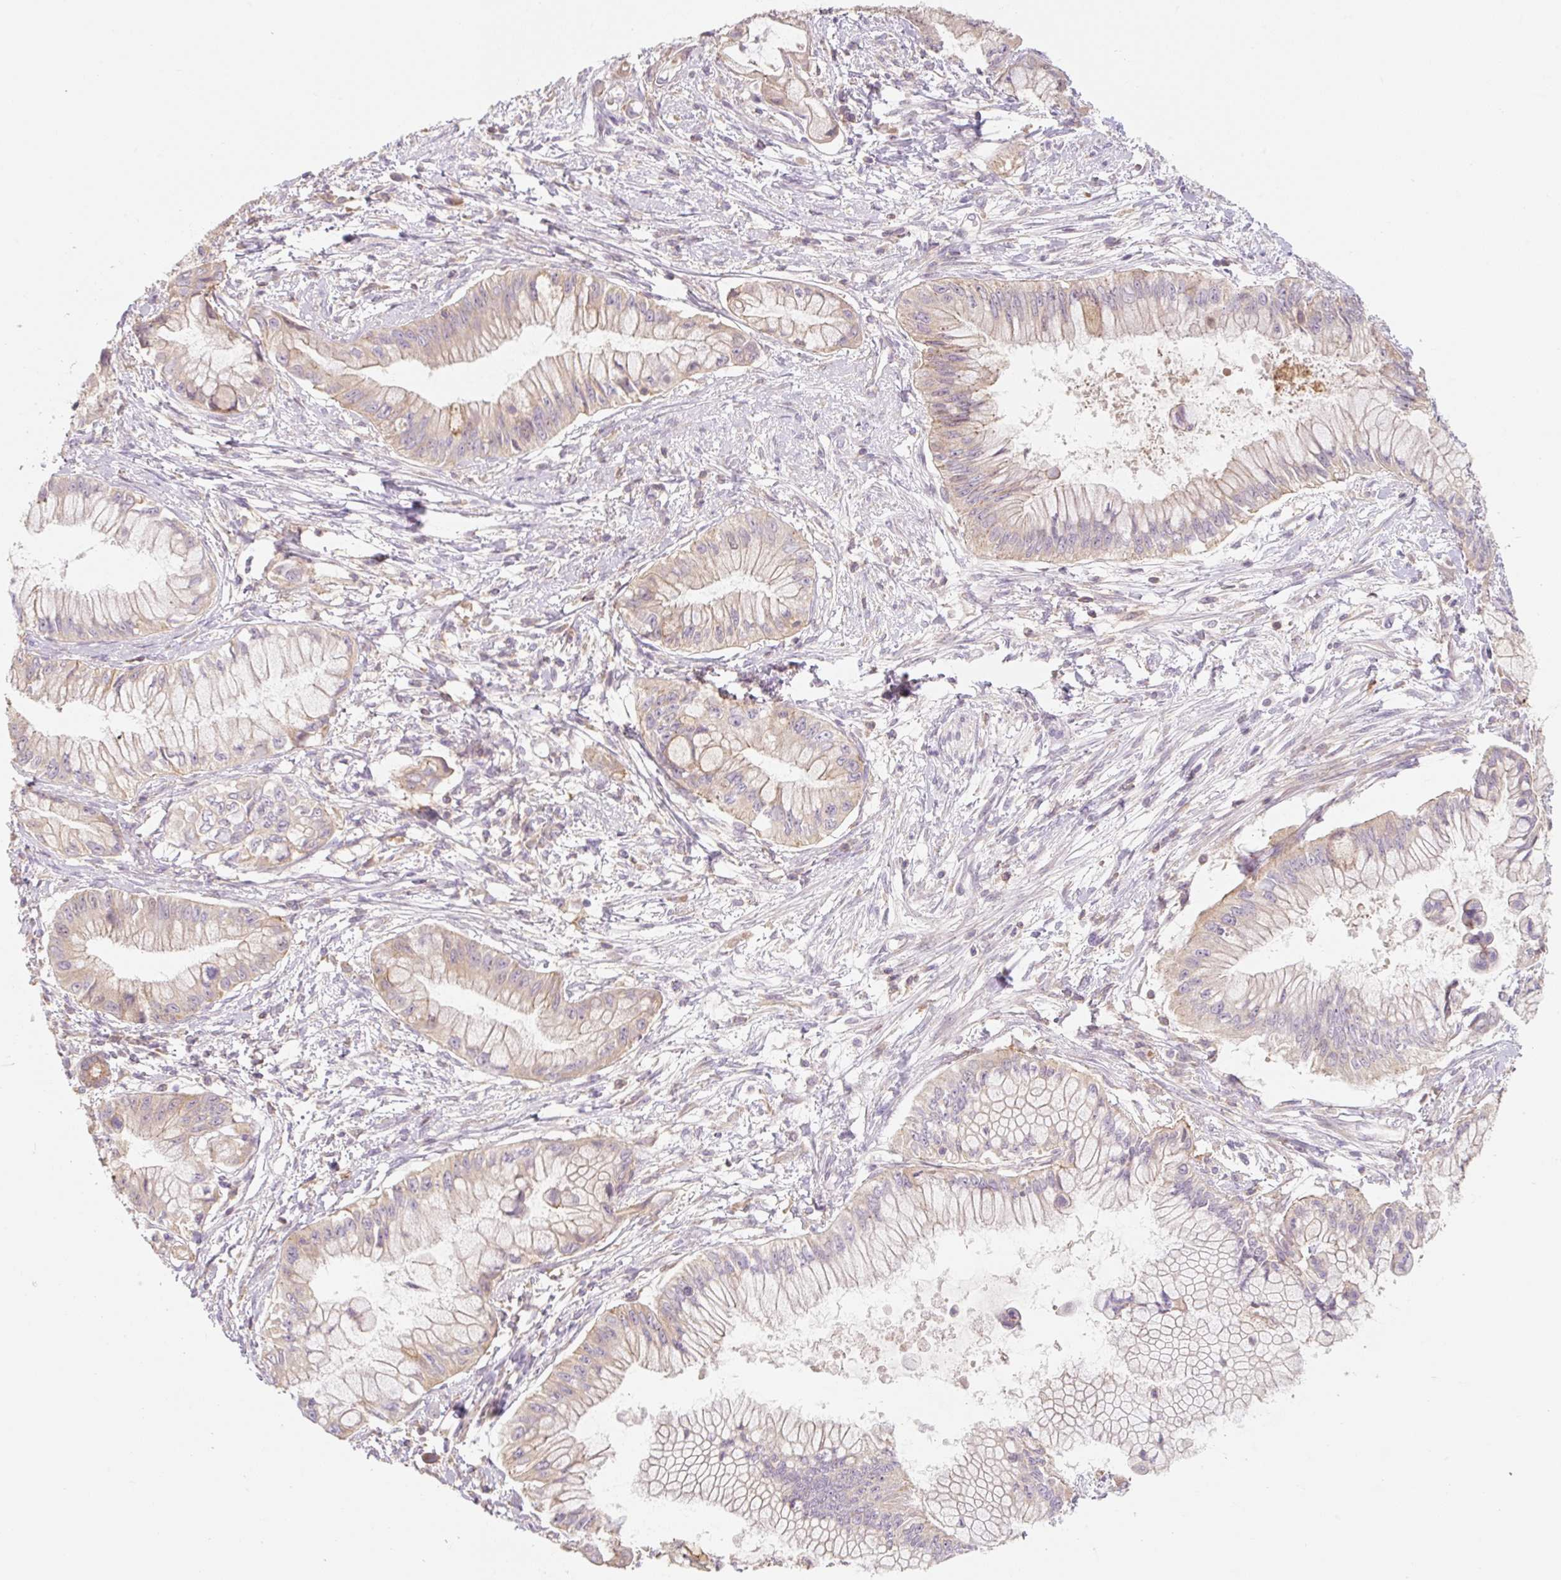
{"staining": {"intensity": "weak", "quantity": "25%-75%", "location": "cytoplasmic/membranous"}, "tissue": "pancreatic cancer", "cell_type": "Tumor cells", "image_type": "cancer", "snomed": [{"axis": "morphology", "description": "Adenocarcinoma, NOS"}, {"axis": "topography", "description": "Pancreas"}], "caption": "Immunohistochemical staining of pancreatic cancer (adenocarcinoma) displays weak cytoplasmic/membranous protein staining in about 25%-75% of tumor cells. The protein of interest is shown in brown color, while the nuclei are stained blue.", "gene": "MIA2", "patient": {"sex": "male", "age": 48}}